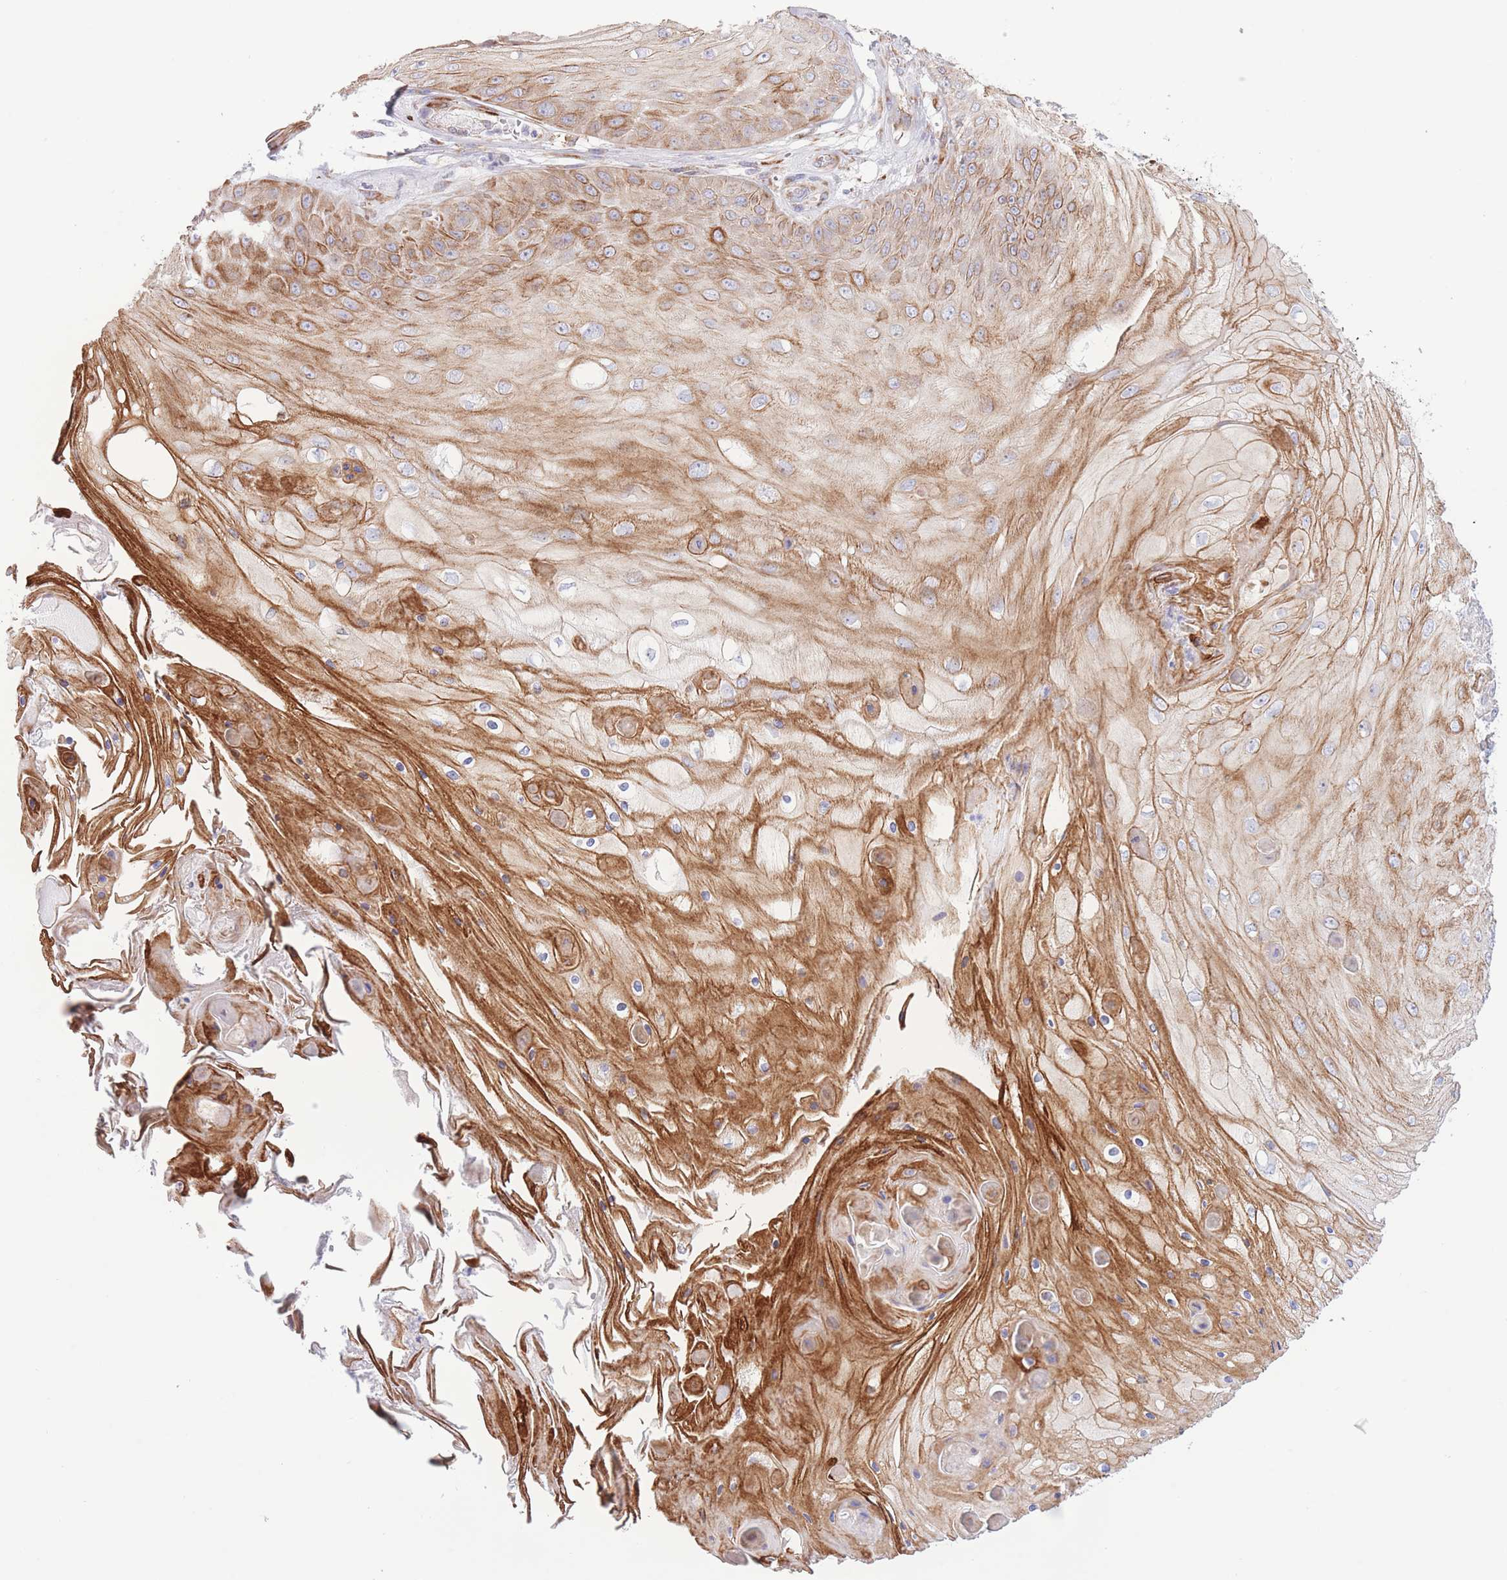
{"staining": {"intensity": "moderate", "quantity": ">75%", "location": "cytoplasmic/membranous"}, "tissue": "skin cancer", "cell_type": "Tumor cells", "image_type": "cancer", "snomed": [{"axis": "morphology", "description": "Squamous cell carcinoma, NOS"}, {"axis": "topography", "description": "Skin"}], "caption": "Immunohistochemical staining of squamous cell carcinoma (skin) exhibits moderate cytoplasmic/membranous protein expression in approximately >75% of tumor cells. The protein of interest is shown in brown color, while the nuclei are stained blue.", "gene": "MYDGF", "patient": {"sex": "male", "age": 70}}